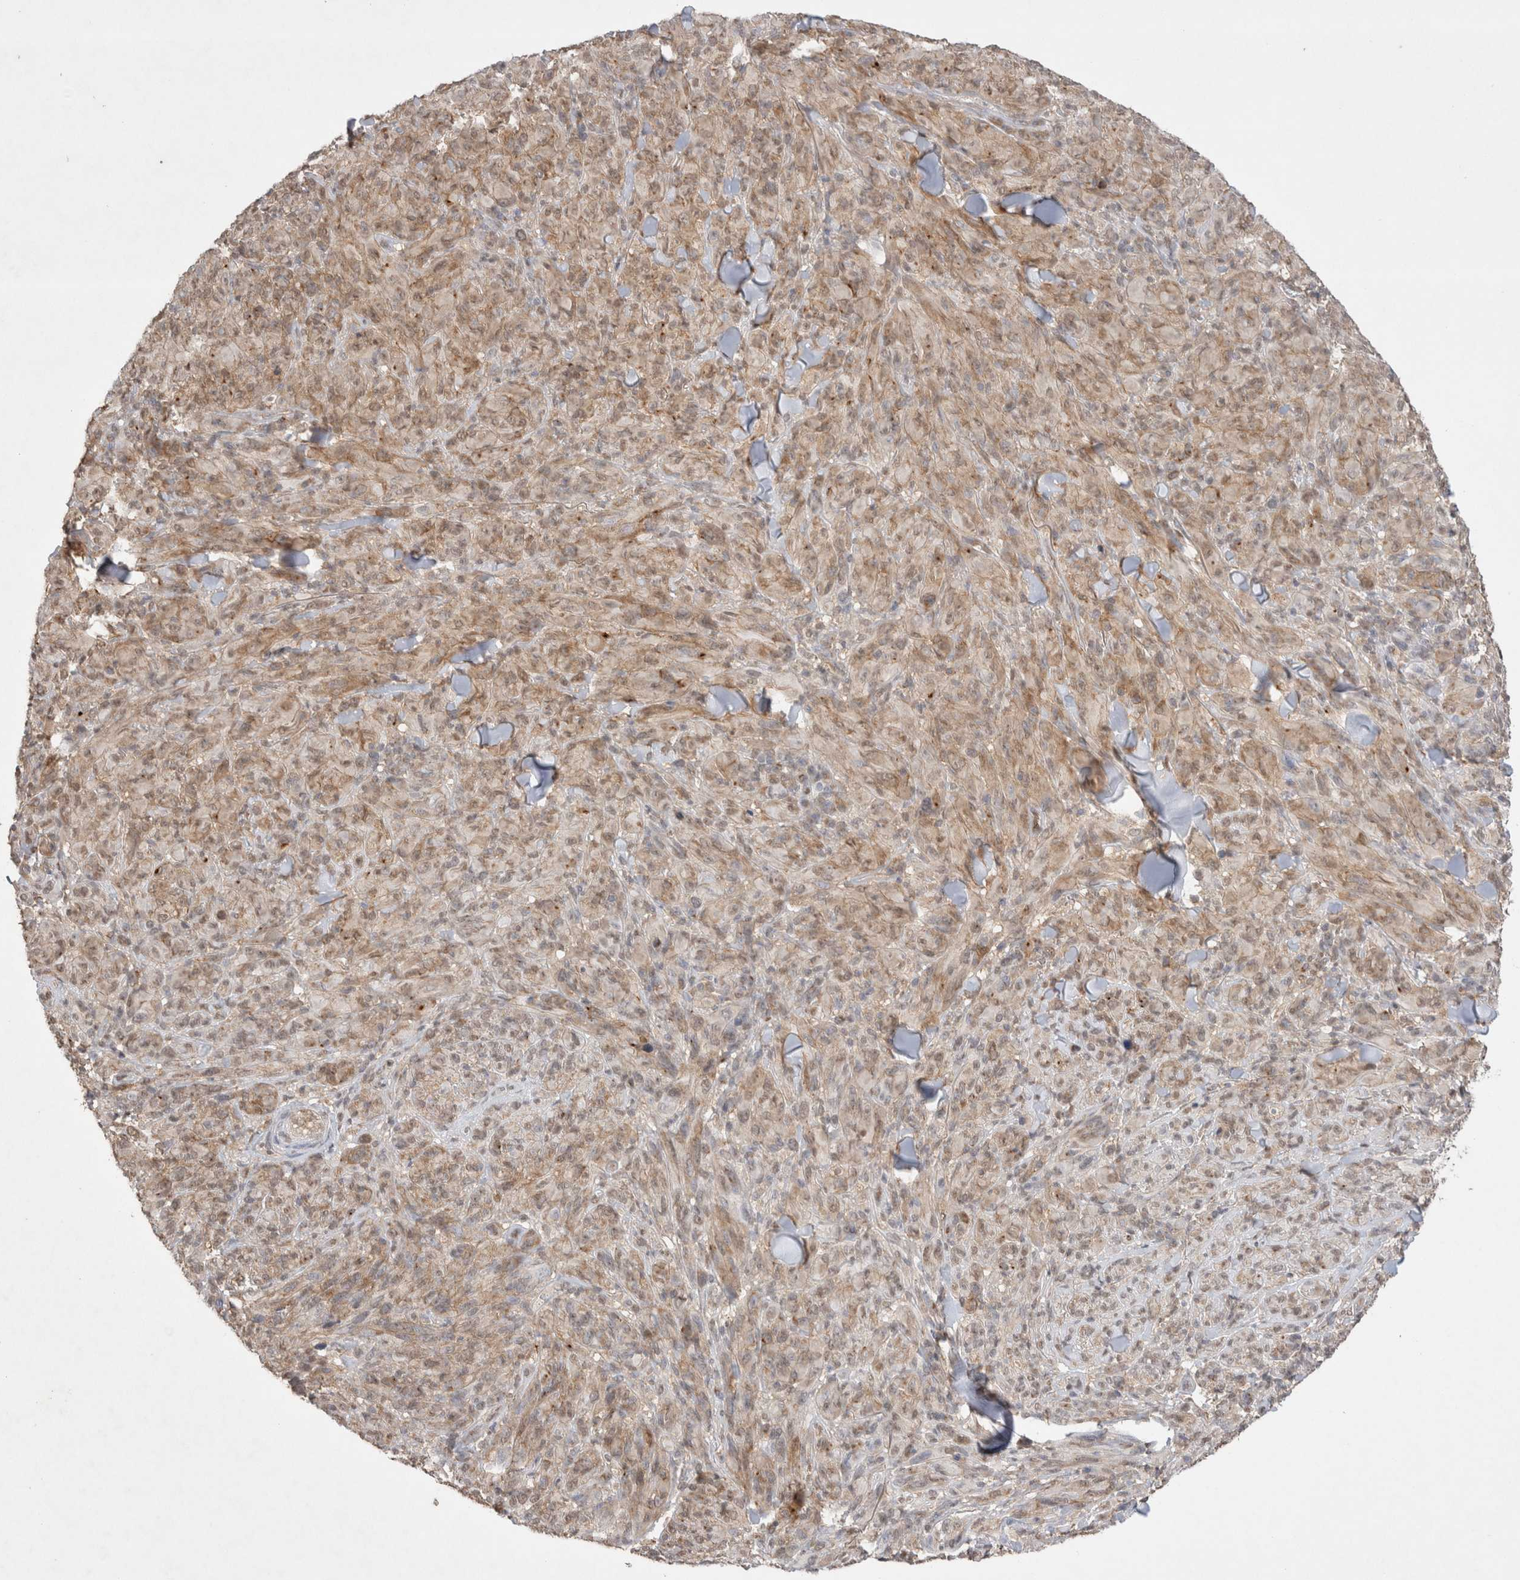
{"staining": {"intensity": "weak", "quantity": "25%-75%", "location": "cytoplasmic/membranous,nuclear"}, "tissue": "melanoma", "cell_type": "Tumor cells", "image_type": "cancer", "snomed": [{"axis": "morphology", "description": "Malignant melanoma, NOS"}, {"axis": "topography", "description": "Skin of head"}], "caption": "Melanoma stained for a protein demonstrates weak cytoplasmic/membranous and nuclear positivity in tumor cells.", "gene": "WIPF2", "patient": {"sex": "male", "age": 96}}